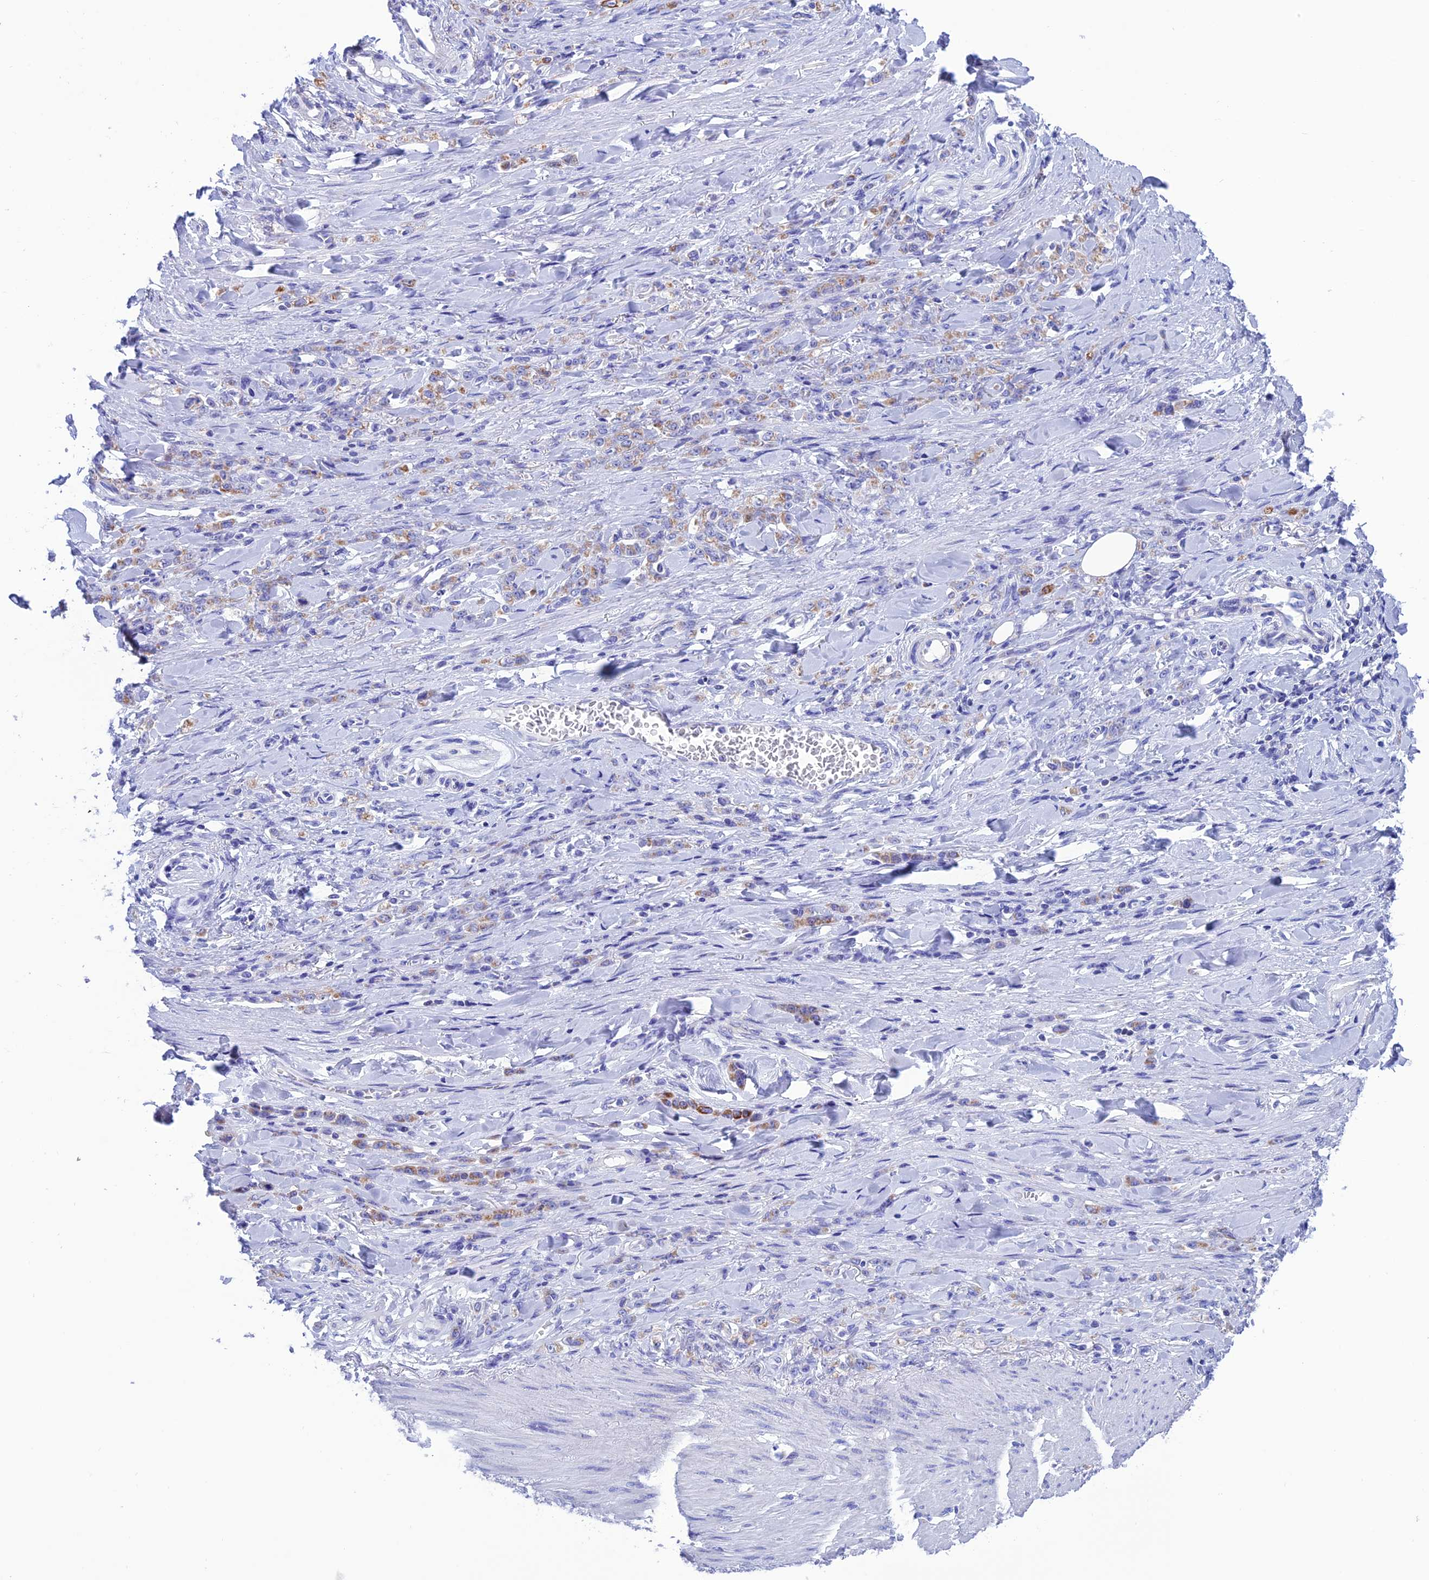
{"staining": {"intensity": "weak", "quantity": ">75%", "location": "cytoplasmic/membranous"}, "tissue": "stomach cancer", "cell_type": "Tumor cells", "image_type": "cancer", "snomed": [{"axis": "morphology", "description": "Normal tissue, NOS"}, {"axis": "morphology", "description": "Adenocarcinoma, NOS"}, {"axis": "topography", "description": "Stomach"}], "caption": "A micrograph of human stomach adenocarcinoma stained for a protein reveals weak cytoplasmic/membranous brown staining in tumor cells. (IHC, brightfield microscopy, high magnification).", "gene": "NXPE4", "patient": {"sex": "male", "age": 82}}